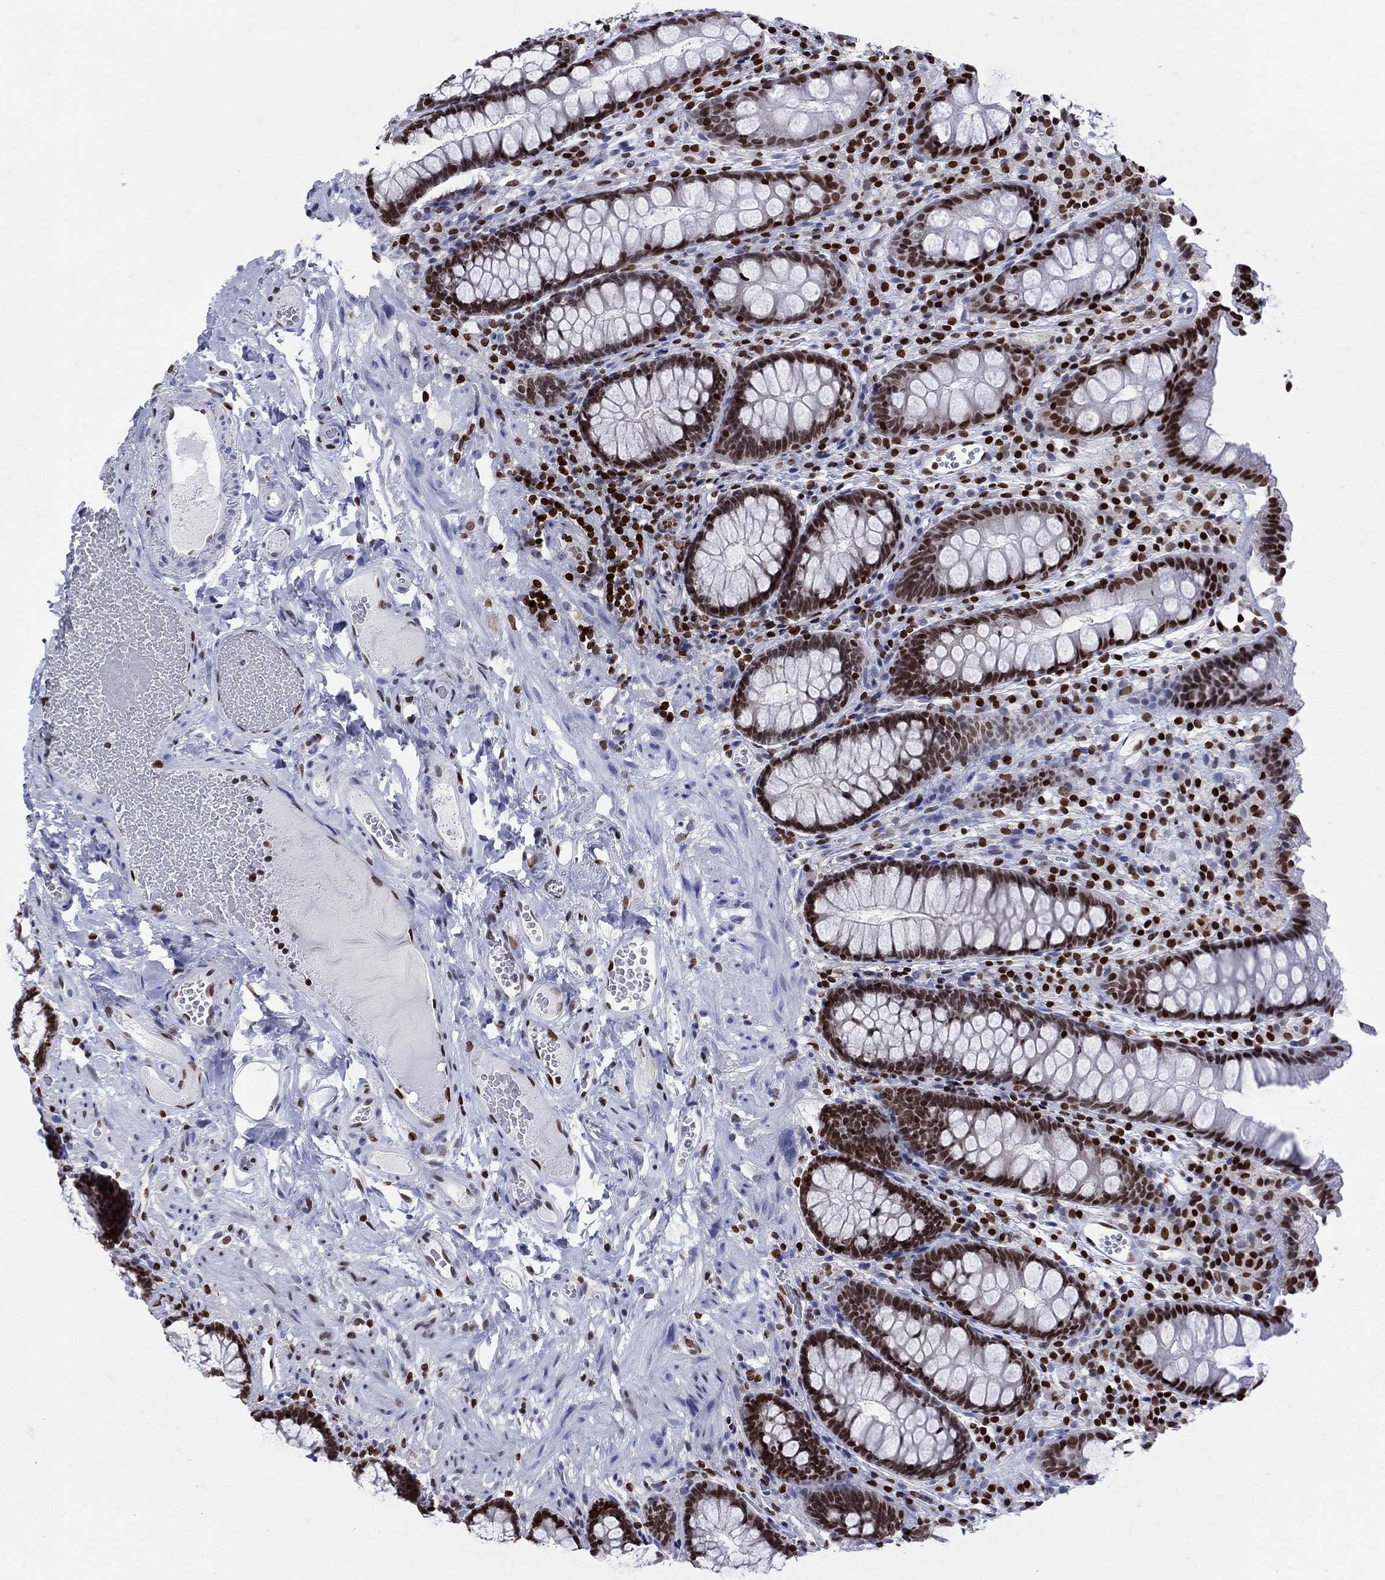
{"staining": {"intensity": "strong", "quantity": "<25%", "location": "nuclear"}, "tissue": "colon", "cell_type": "Endothelial cells", "image_type": "normal", "snomed": [{"axis": "morphology", "description": "Normal tissue, NOS"}, {"axis": "topography", "description": "Colon"}], "caption": "About <25% of endothelial cells in benign human colon exhibit strong nuclear protein positivity as visualized by brown immunohistochemical staining.", "gene": "HMGA1", "patient": {"sex": "female", "age": 86}}